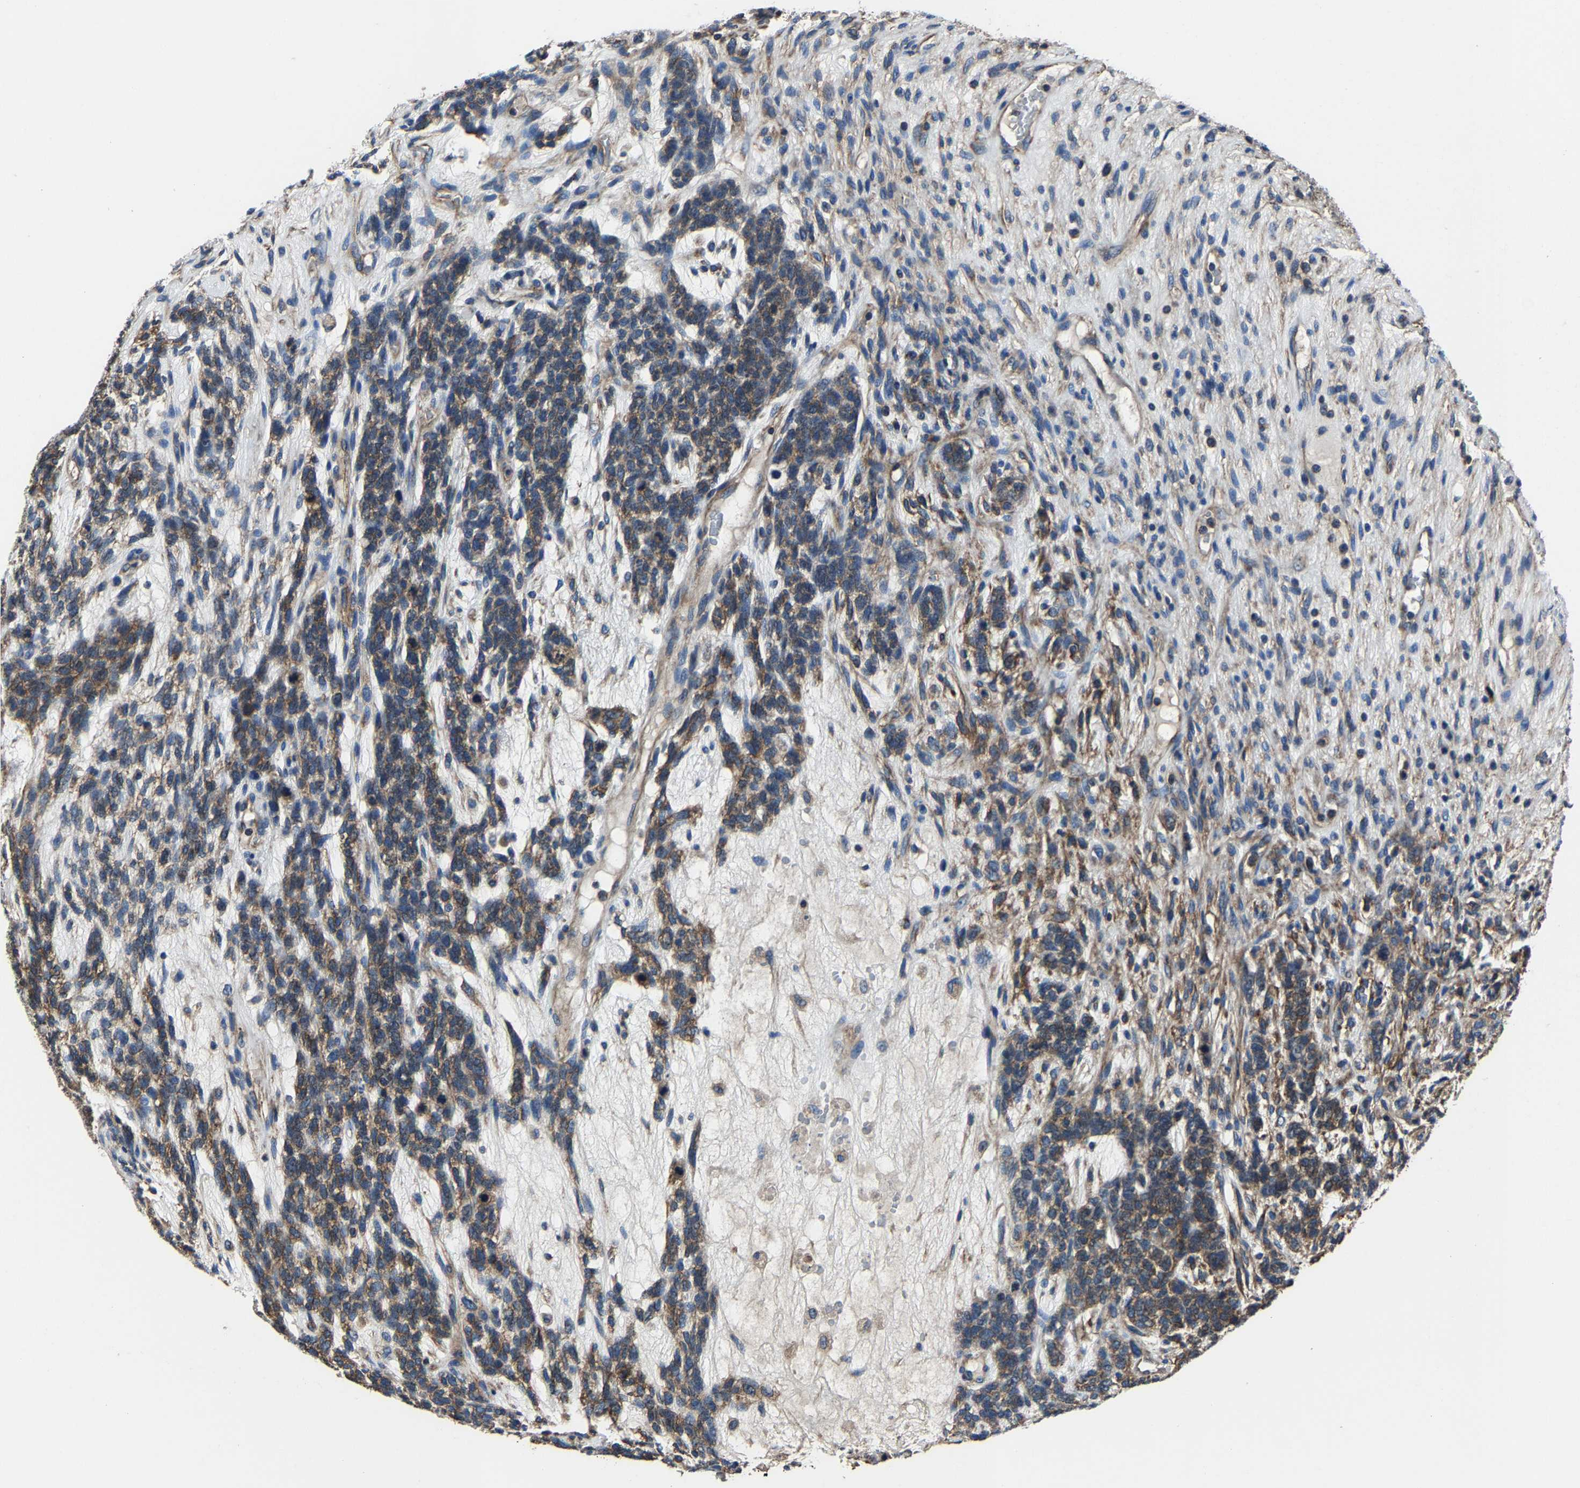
{"staining": {"intensity": "weak", "quantity": "25%-75%", "location": "cytoplasmic/membranous"}, "tissue": "testis cancer", "cell_type": "Tumor cells", "image_type": "cancer", "snomed": [{"axis": "morphology", "description": "Seminoma, NOS"}, {"axis": "topography", "description": "Testis"}], "caption": "Approximately 25%-75% of tumor cells in testis seminoma display weak cytoplasmic/membranous protein positivity as visualized by brown immunohistochemical staining.", "gene": "KIAA1958", "patient": {"sex": "male", "age": 28}}